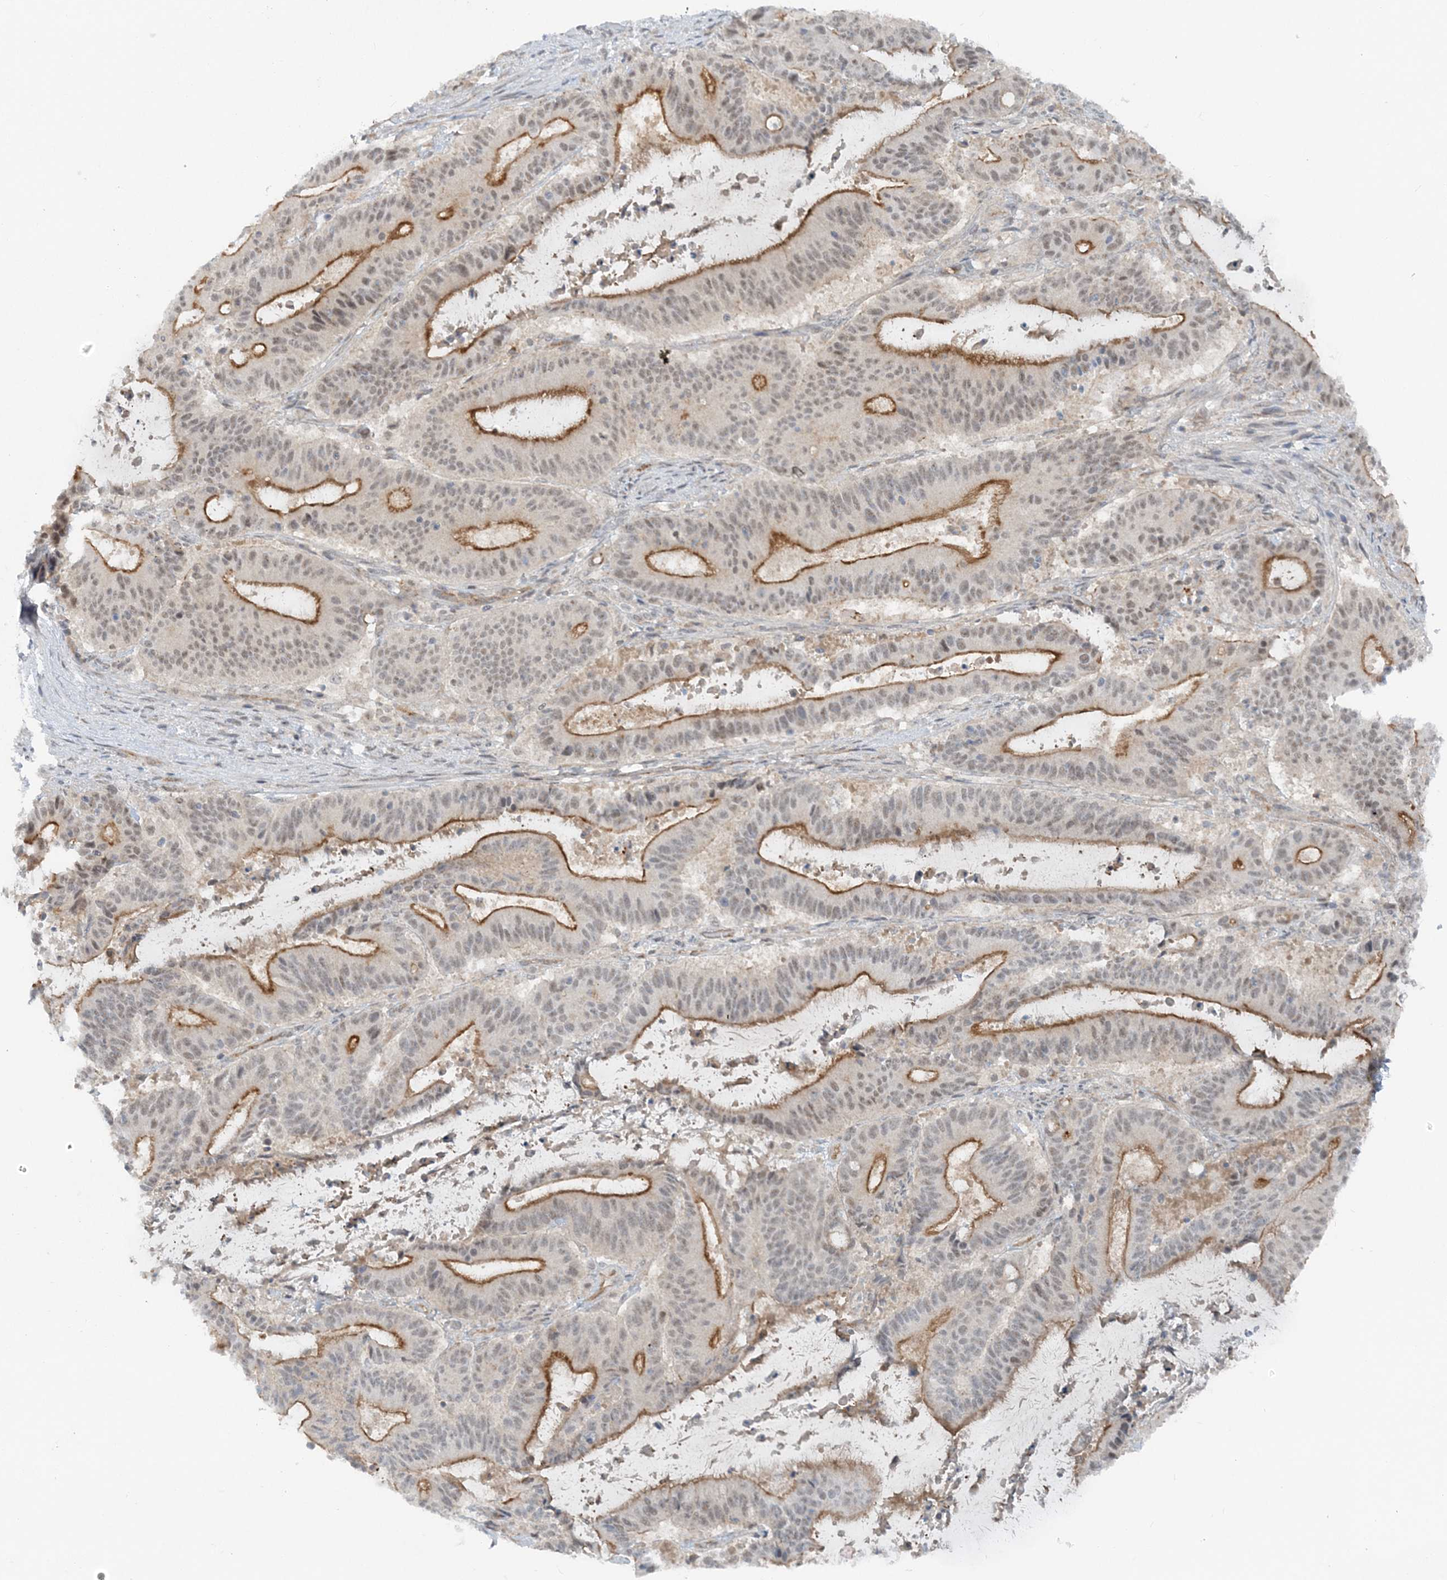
{"staining": {"intensity": "moderate", "quantity": "25%-75%", "location": "cytoplasmic/membranous"}, "tissue": "liver cancer", "cell_type": "Tumor cells", "image_type": "cancer", "snomed": [{"axis": "morphology", "description": "Normal tissue, NOS"}, {"axis": "morphology", "description": "Cholangiocarcinoma"}, {"axis": "topography", "description": "Liver"}, {"axis": "topography", "description": "Peripheral nerve tissue"}], "caption": "Protein expression analysis of human liver cholangiocarcinoma reveals moderate cytoplasmic/membranous positivity in approximately 25%-75% of tumor cells. Ihc stains the protein in brown and the nuclei are stained blue.", "gene": "ATP11A", "patient": {"sex": "female", "age": 73}}